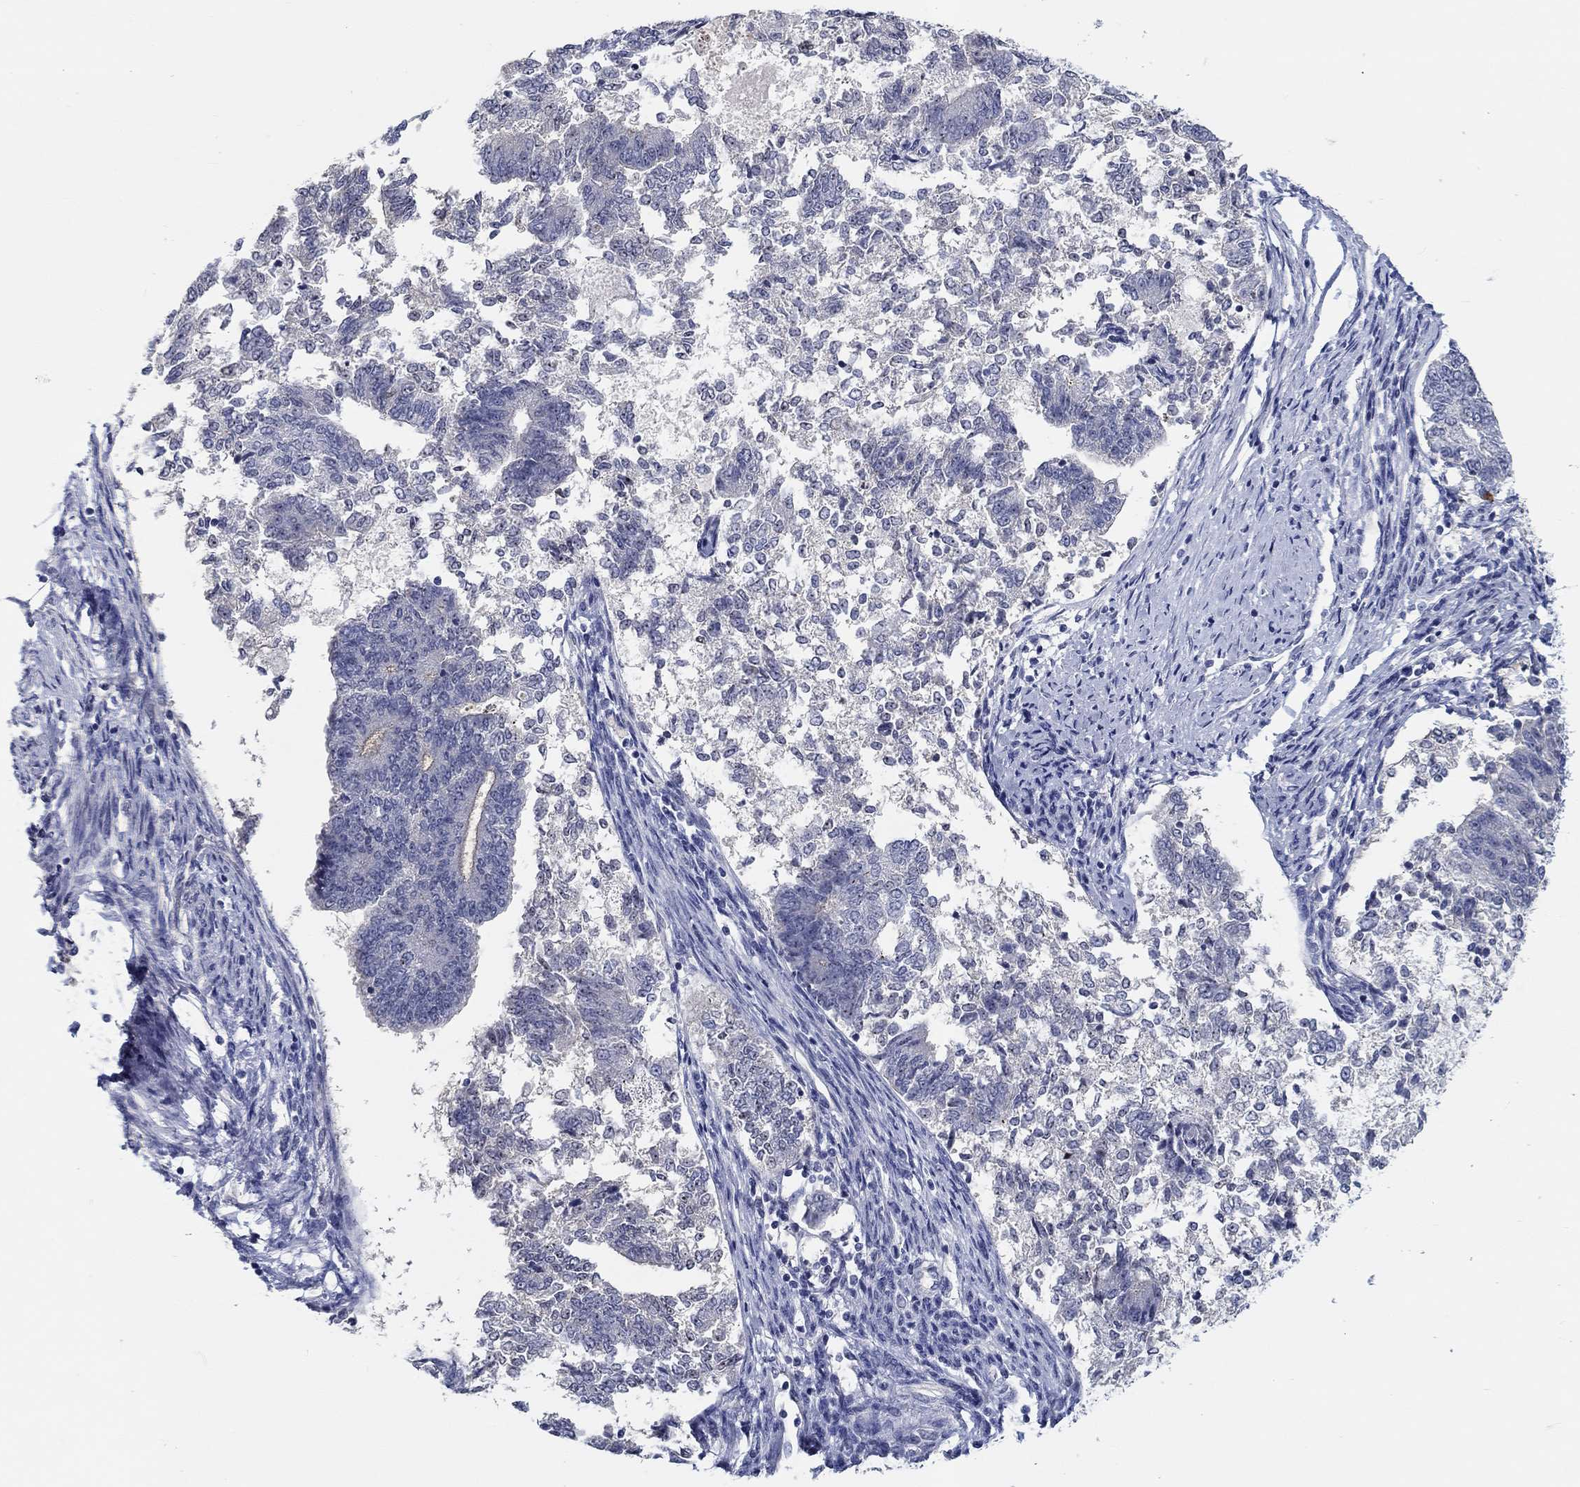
{"staining": {"intensity": "negative", "quantity": "none", "location": "none"}, "tissue": "endometrial cancer", "cell_type": "Tumor cells", "image_type": "cancer", "snomed": [{"axis": "morphology", "description": "Adenocarcinoma, NOS"}, {"axis": "topography", "description": "Endometrium"}], "caption": "The image reveals no staining of tumor cells in adenocarcinoma (endometrial).", "gene": "SMIM18", "patient": {"sex": "female", "age": 65}}